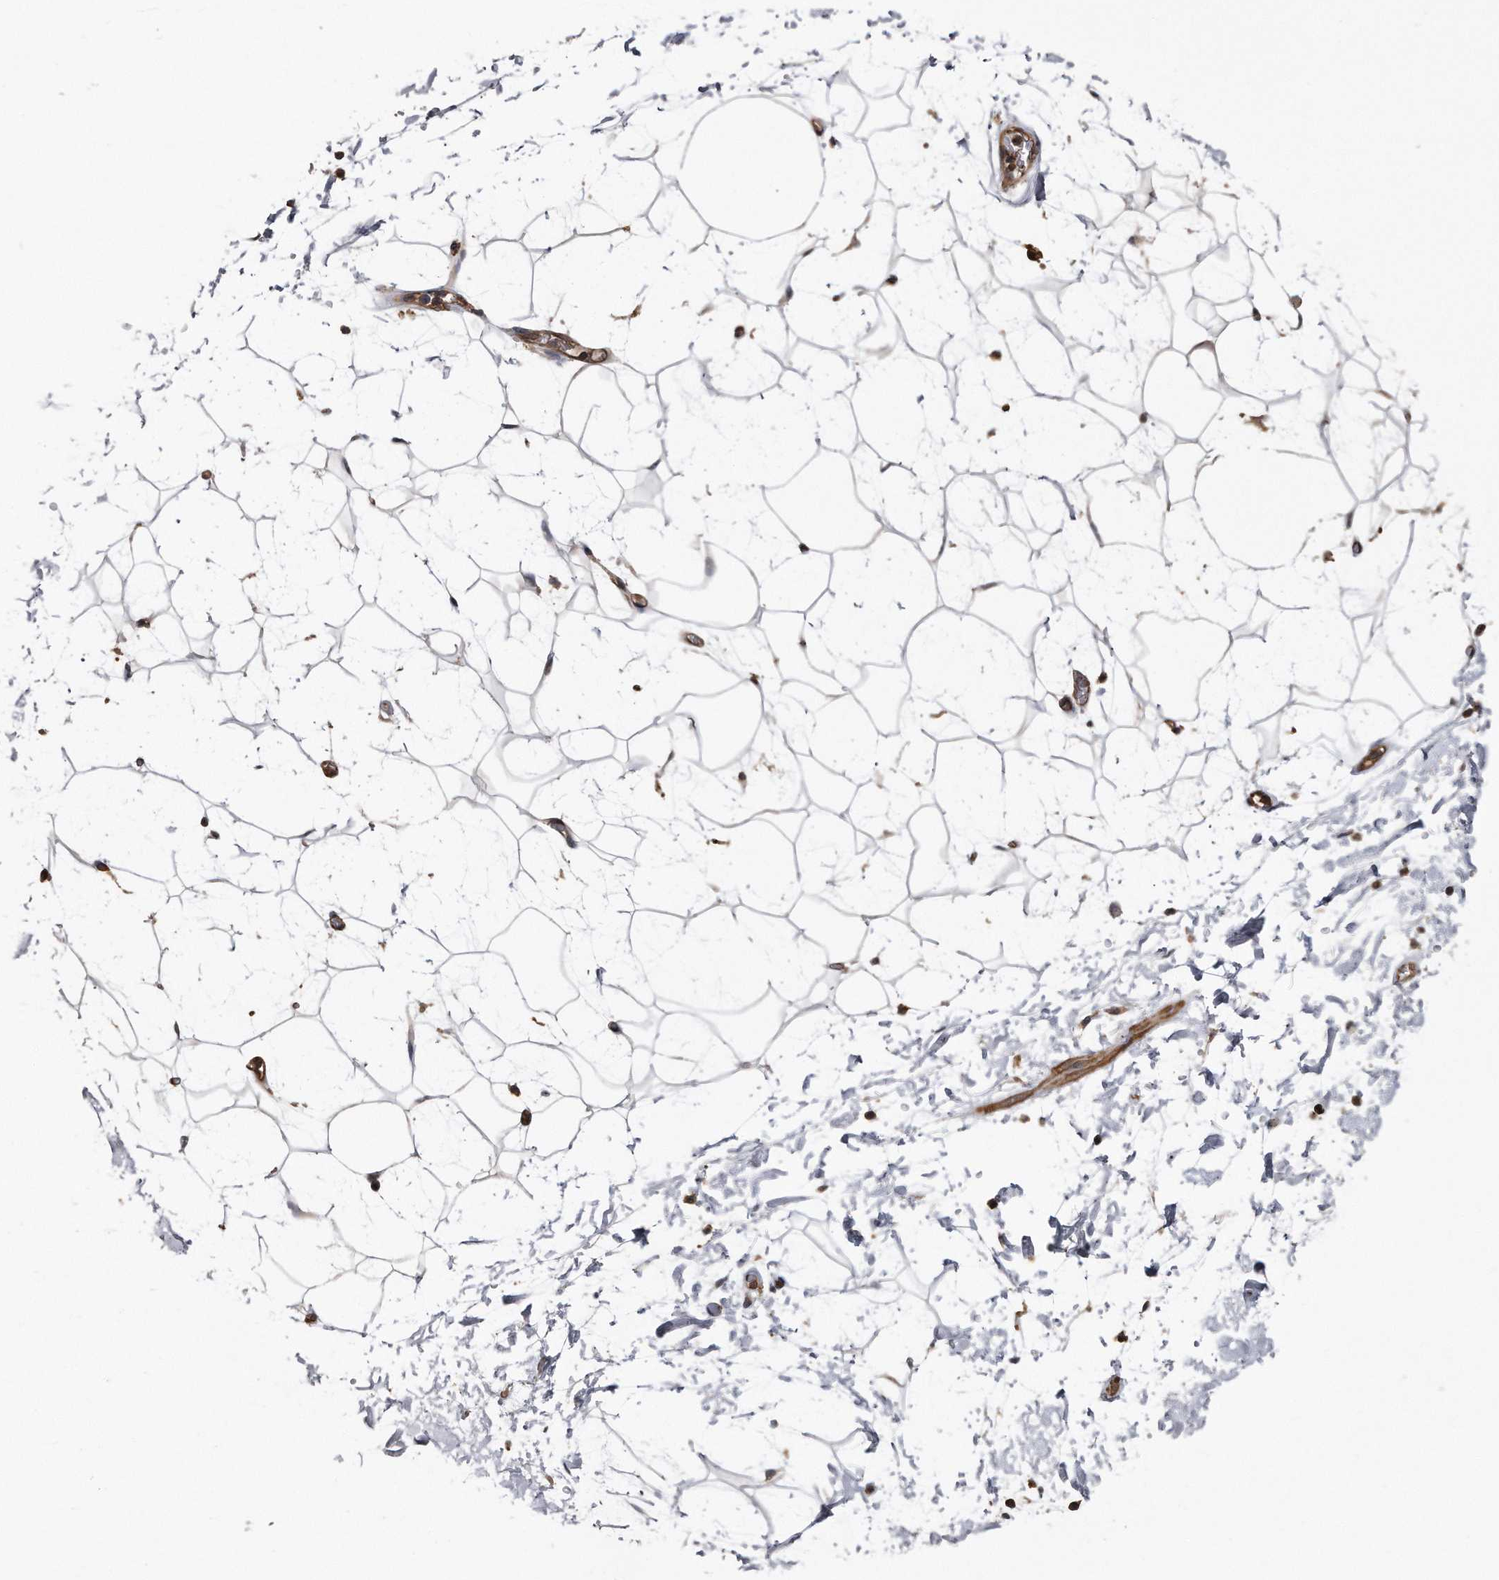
{"staining": {"intensity": "moderate", "quantity": "<25%", "location": "cytoplasmic/membranous"}, "tissue": "adipose tissue", "cell_type": "Adipocytes", "image_type": "normal", "snomed": [{"axis": "morphology", "description": "Normal tissue, NOS"}, {"axis": "topography", "description": "Soft tissue"}], "caption": "This is an image of immunohistochemistry staining of benign adipose tissue, which shows moderate positivity in the cytoplasmic/membranous of adipocytes.", "gene": "KCND3", "patient": {"sex": "male", "age": 72}}